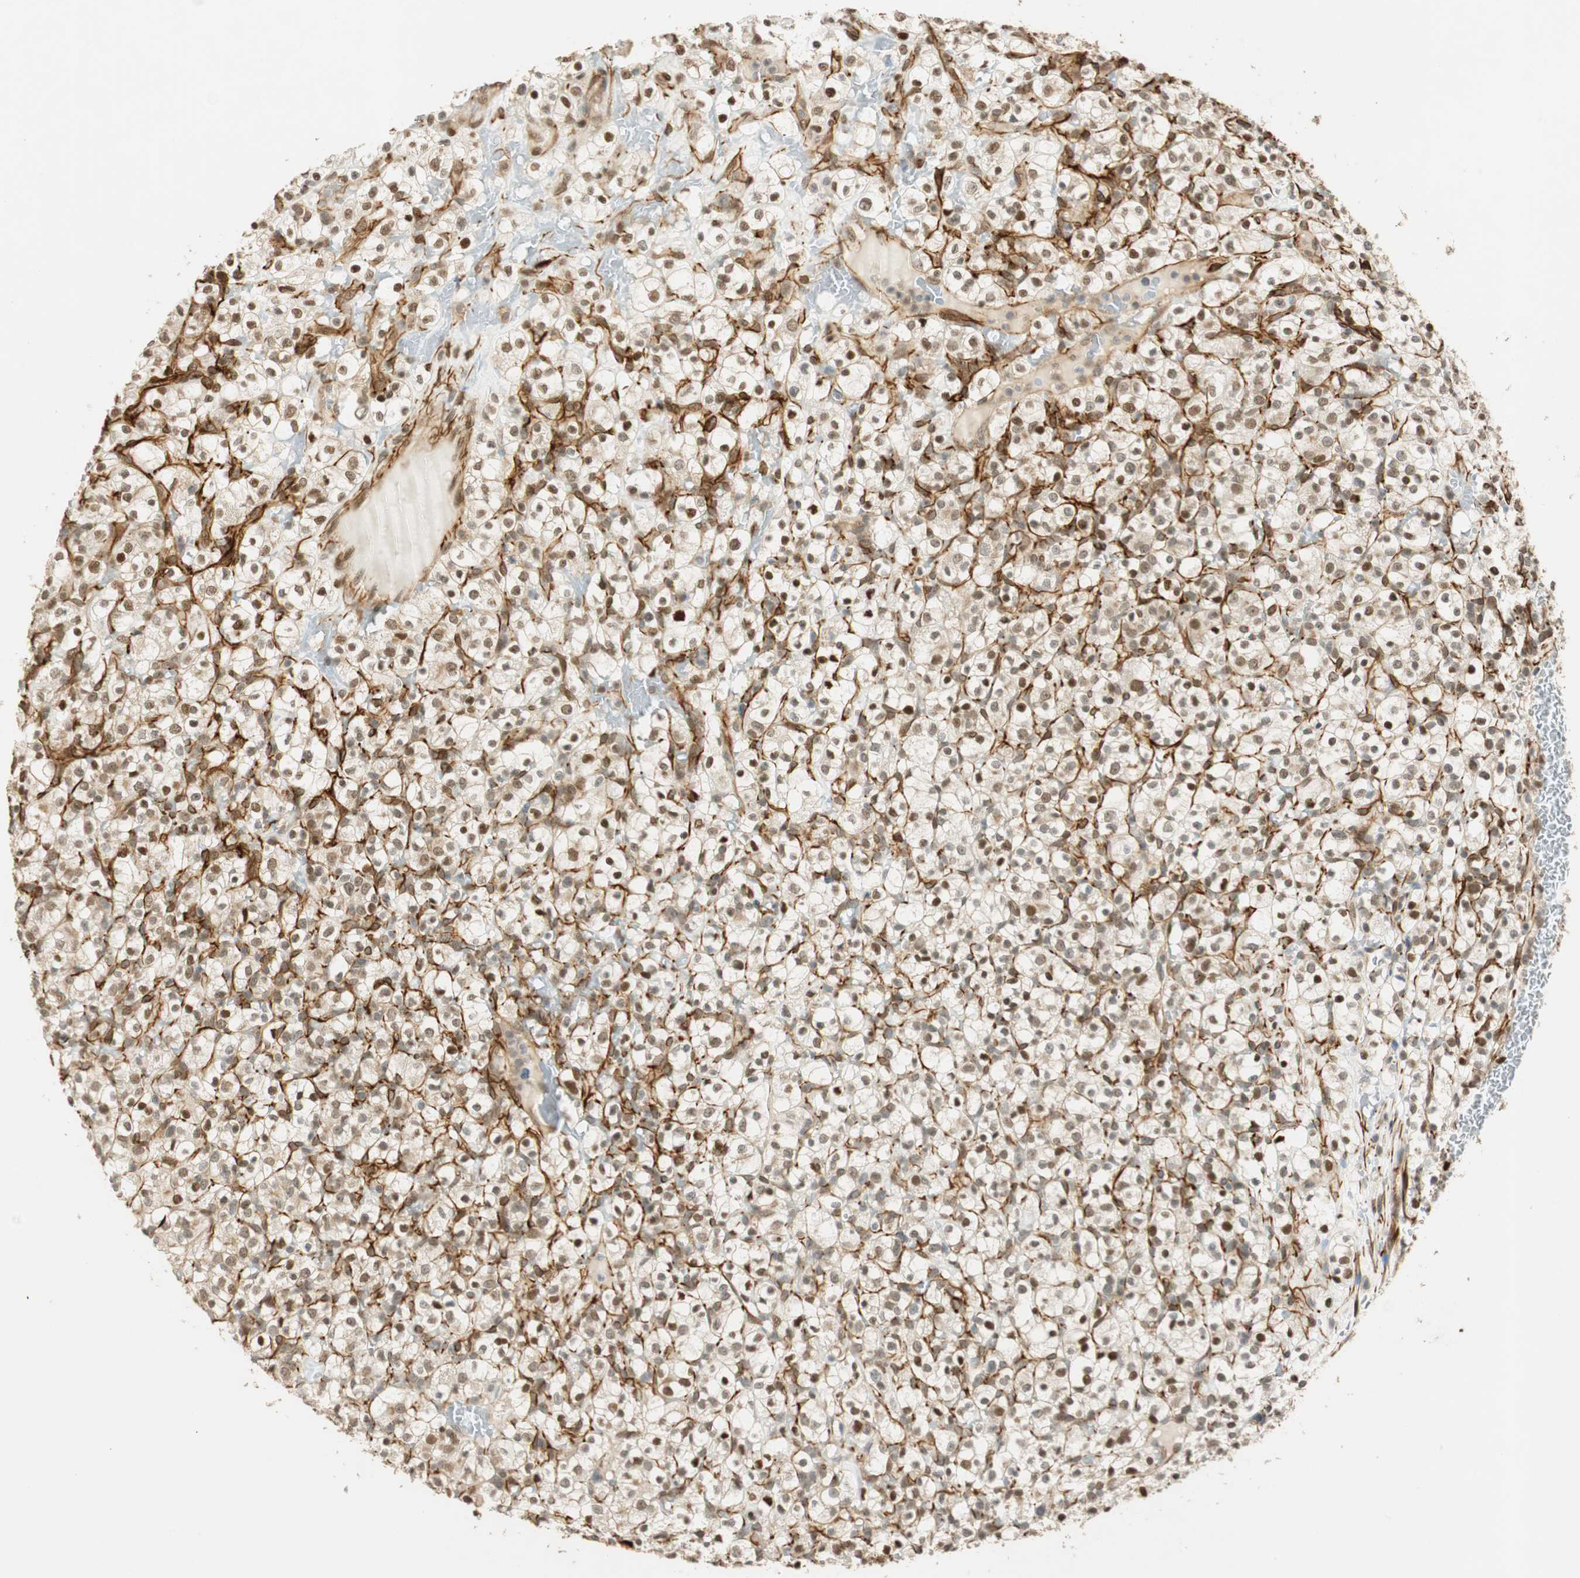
{"staining": {"intensity": "negative", "quantity": "none", "location": "none"}, "tissue": "renal cancer", "cell_type": "Tumor cells", "image_type": "cancer", "snomed": [{"axis": "morphology", "description": "Normal tissue, NOS"}, {"axis": "morphology", "description": "Adenocarcinoma, NOS"}, {"axis": "topography", "description": "Kidney"}], "caption": "High magnification brightfield microscopy of adenocarcinoma (renal) stained with DAB (brown) and counterstained with hematoxylin (blue): tumor cells show no significant expression.", "gene": "NES", "patient": {"sex": "female", "age": 72}}